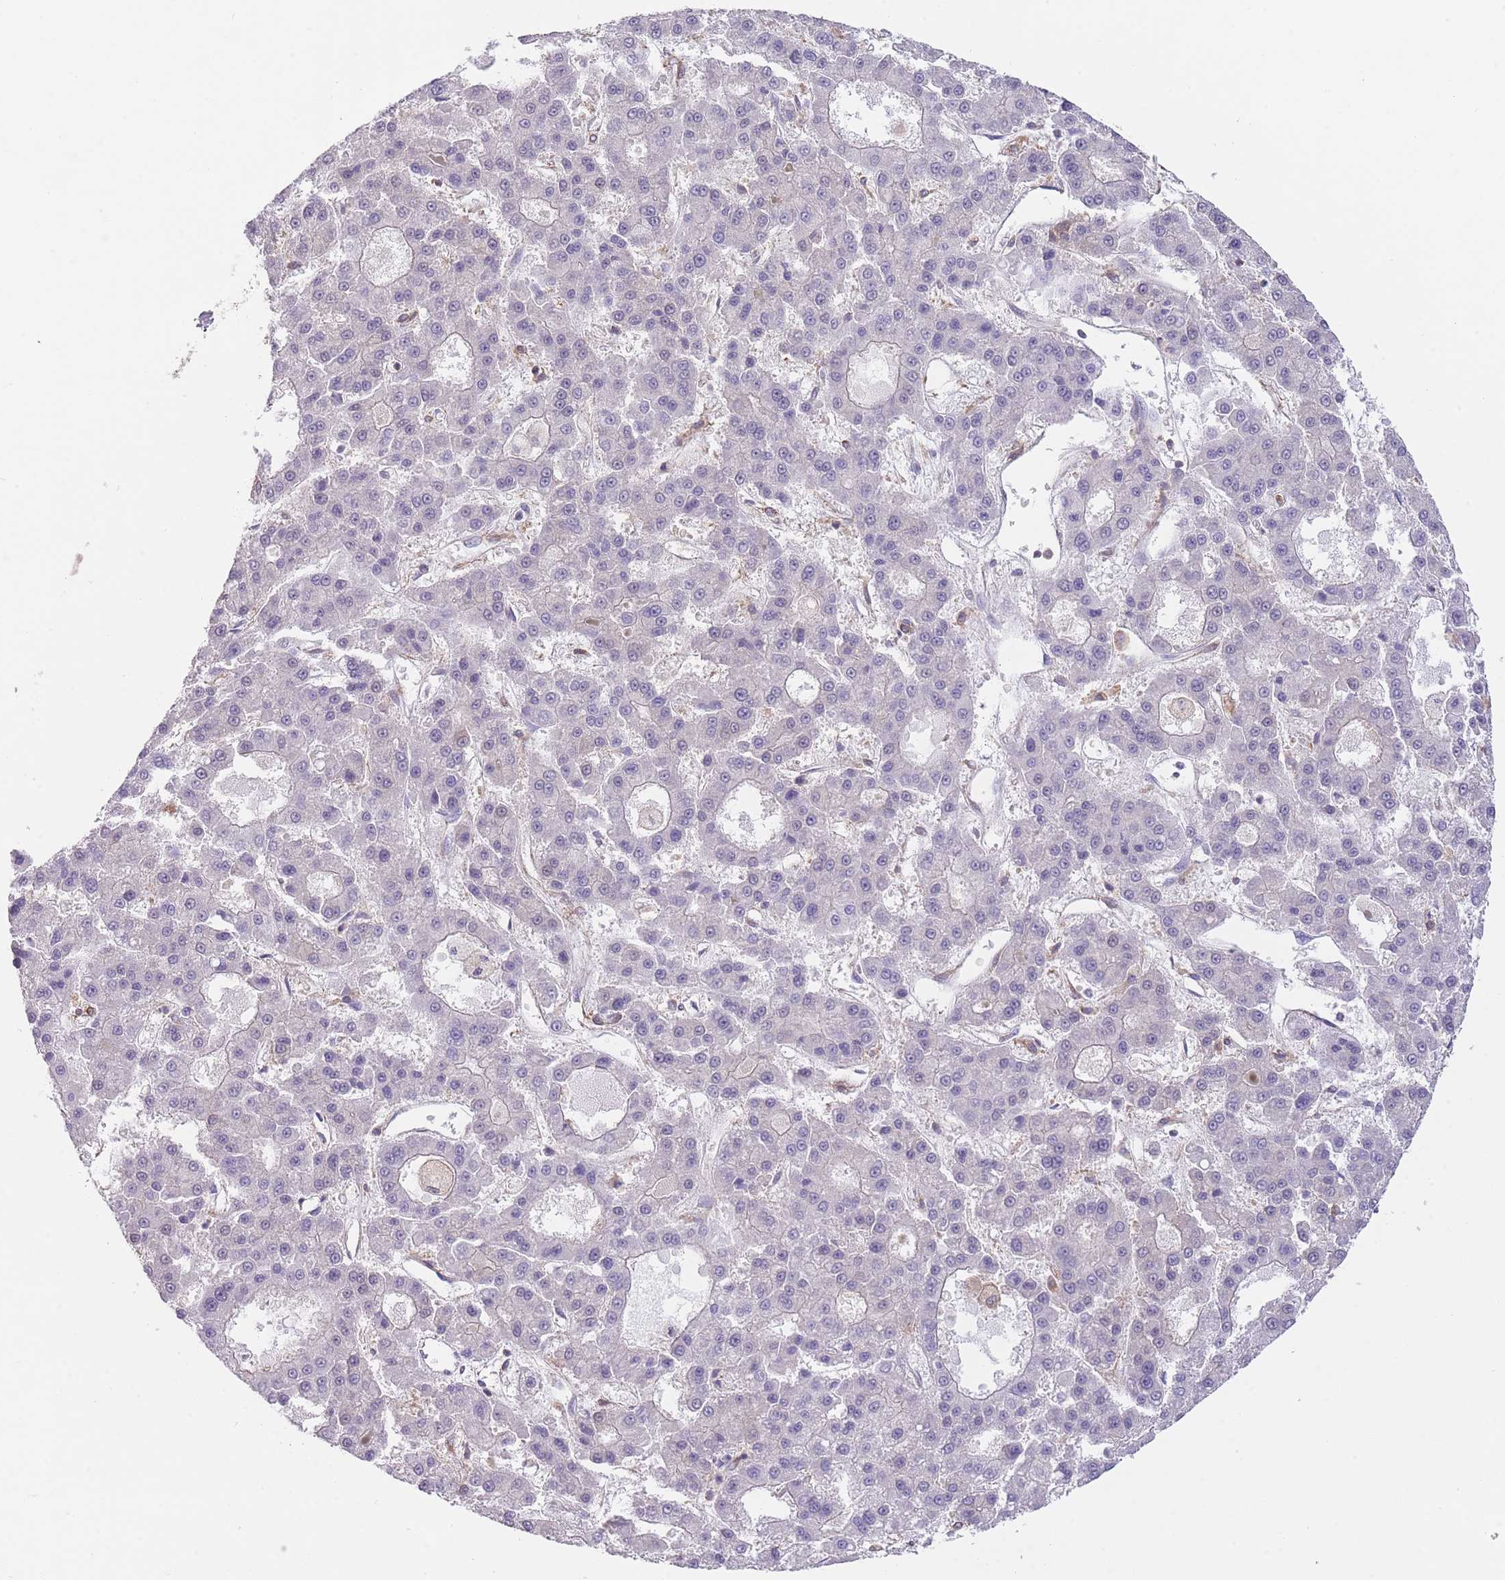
{"staining": {"intensity": "negative", "quantity": "none", "location": "none"}, "tissue": "liver cancer", "cell_type": "Tumor cells", "image_type": "cancer", "snomed": [{"axis": "morphology", "description": "Carcinoma, Hepatocellular, NOS"}, {"axis": "topography", "description": "Liver"}], "caption": "Tumor cells show no significant expression in liver cancer (hepatocellular carcinoma).", "gene": "PRKAR1A", "patient": {"sex": "male", "age": 70}}